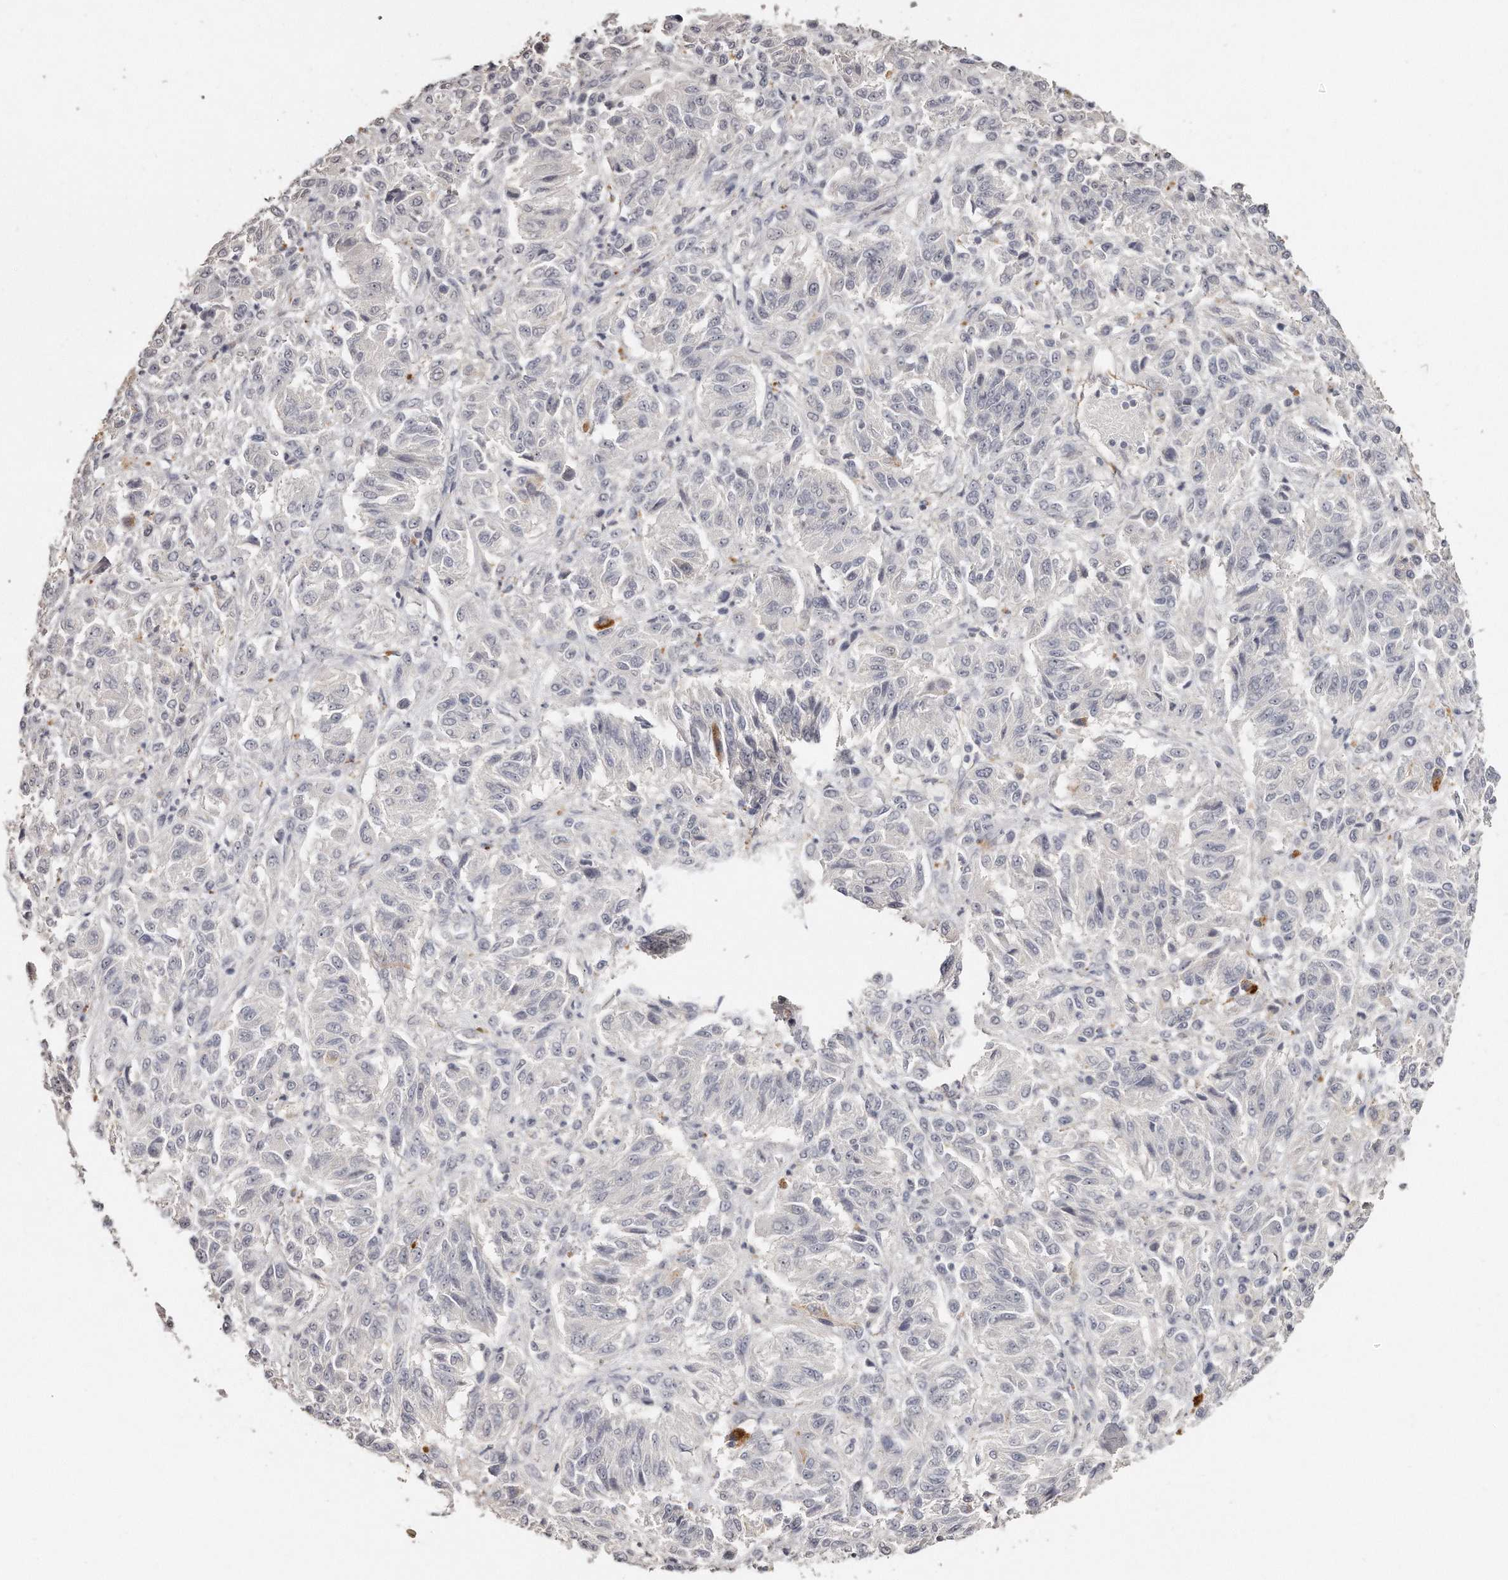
{"staining": {"intensity": "negative", "quantity": "none", "location": "none"}, "tissue": "melanoma", "cell_type": "Tumor cells", "image_type": "cancer", "snomed": [{"axis": "morphology", "description": "Malignant melanoma, Metastatic site"}, {"axis": "topography", "description": "Lung"}], "caption": "Immunohistochemistry image of malignant melanoma (metastatic site) stained for a protein (brown), which exhibits no expression in tumor cells.", "gene": "ZYG11A", "patient": {"sex": "male", "age": 64}}